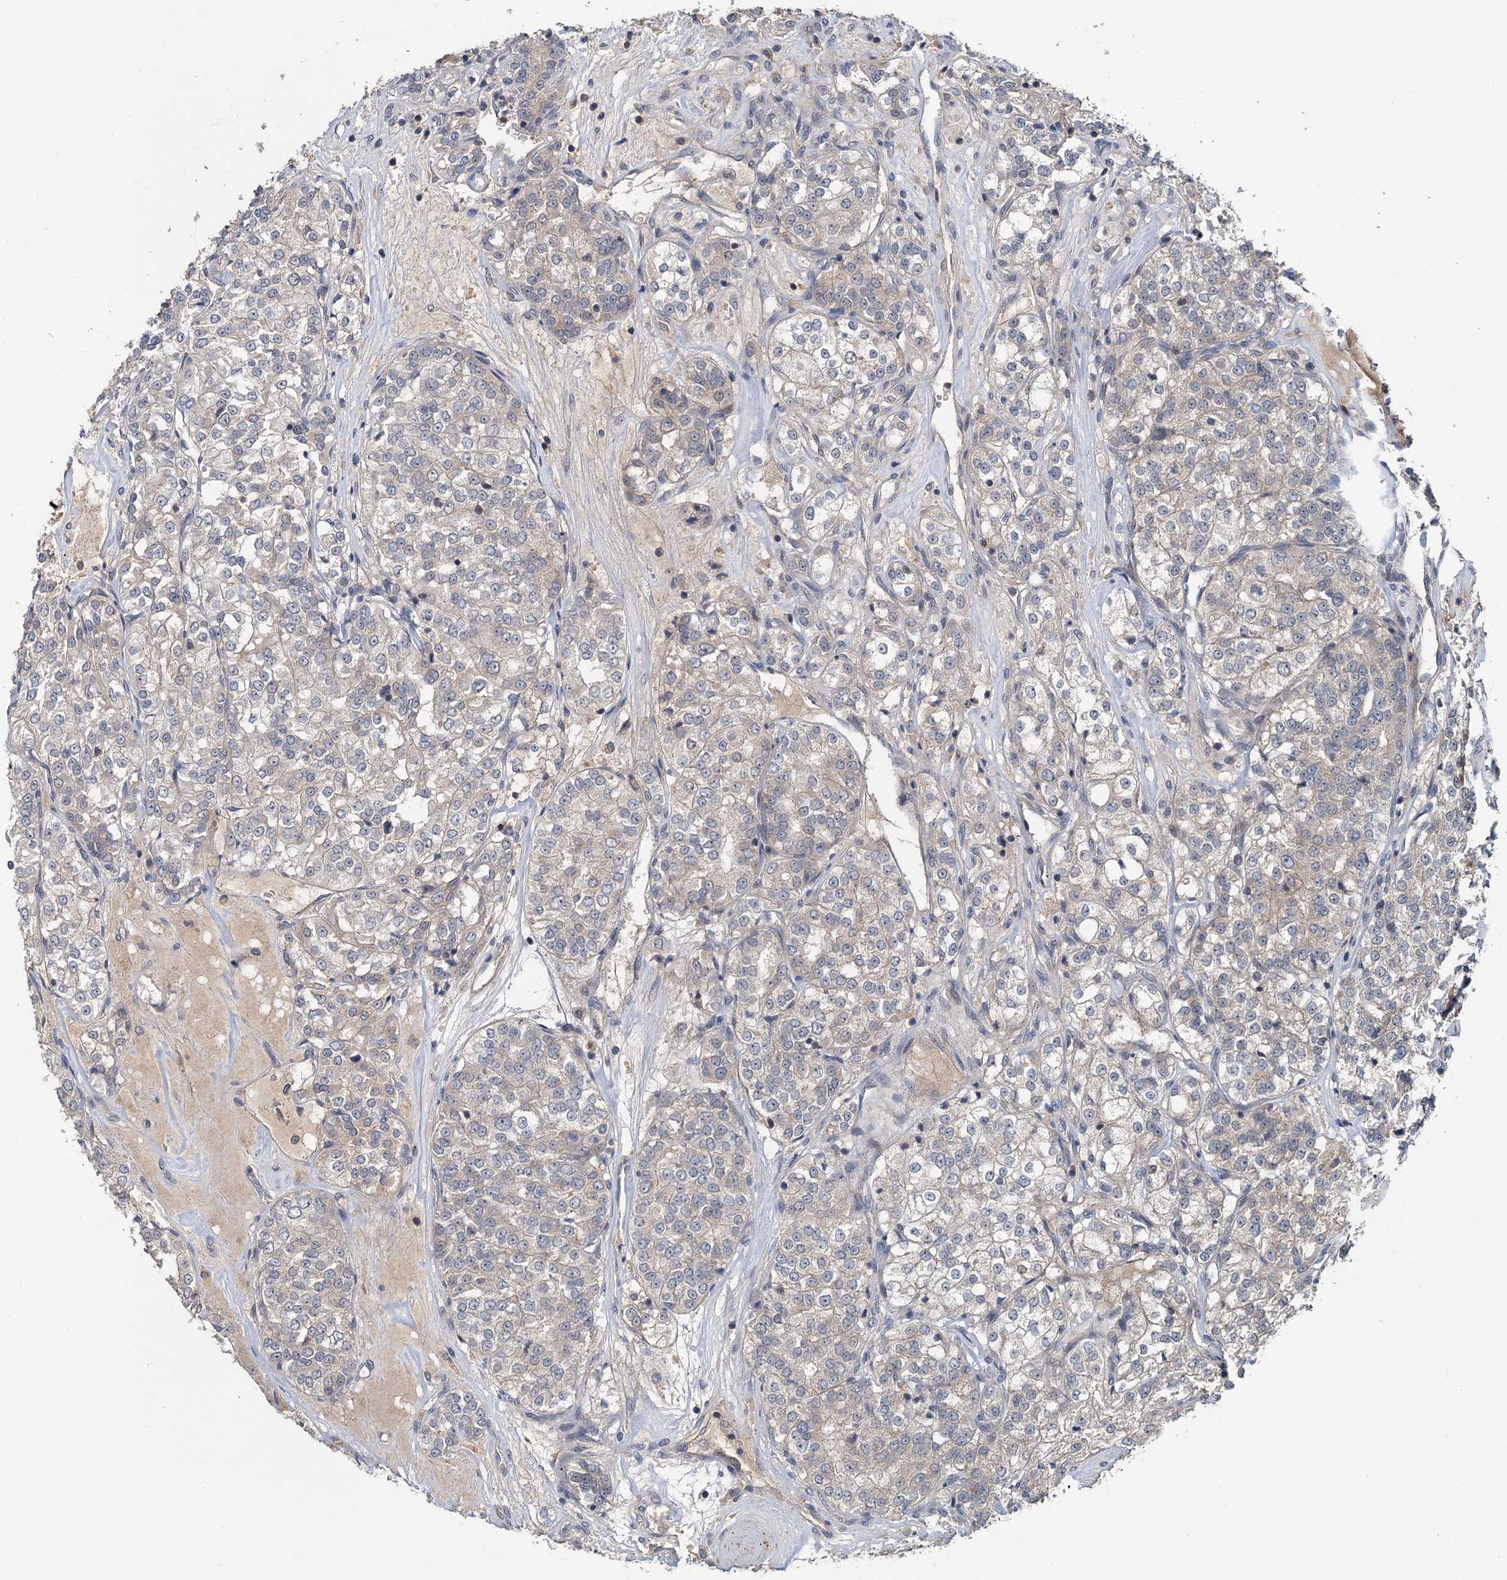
{"staining": {"intensity": "negative", "quantity": "none", "location": "none"}, "tissue": "renal cancer", "cell_type": "Tumor cells", "image_type": "cancer", "snomed": [{"axis": "morphology", "description": "Adenocarcinoma, NOS"}, {"axis": "topography", "description": "Kidney"}], "caption": "This is an immunohistochemistry (IHC) micrograph of renal cancer. There is no expression in tumor cells.", "gene": "TMEM39A", "patient": {"sex": "female", "age": 63}}